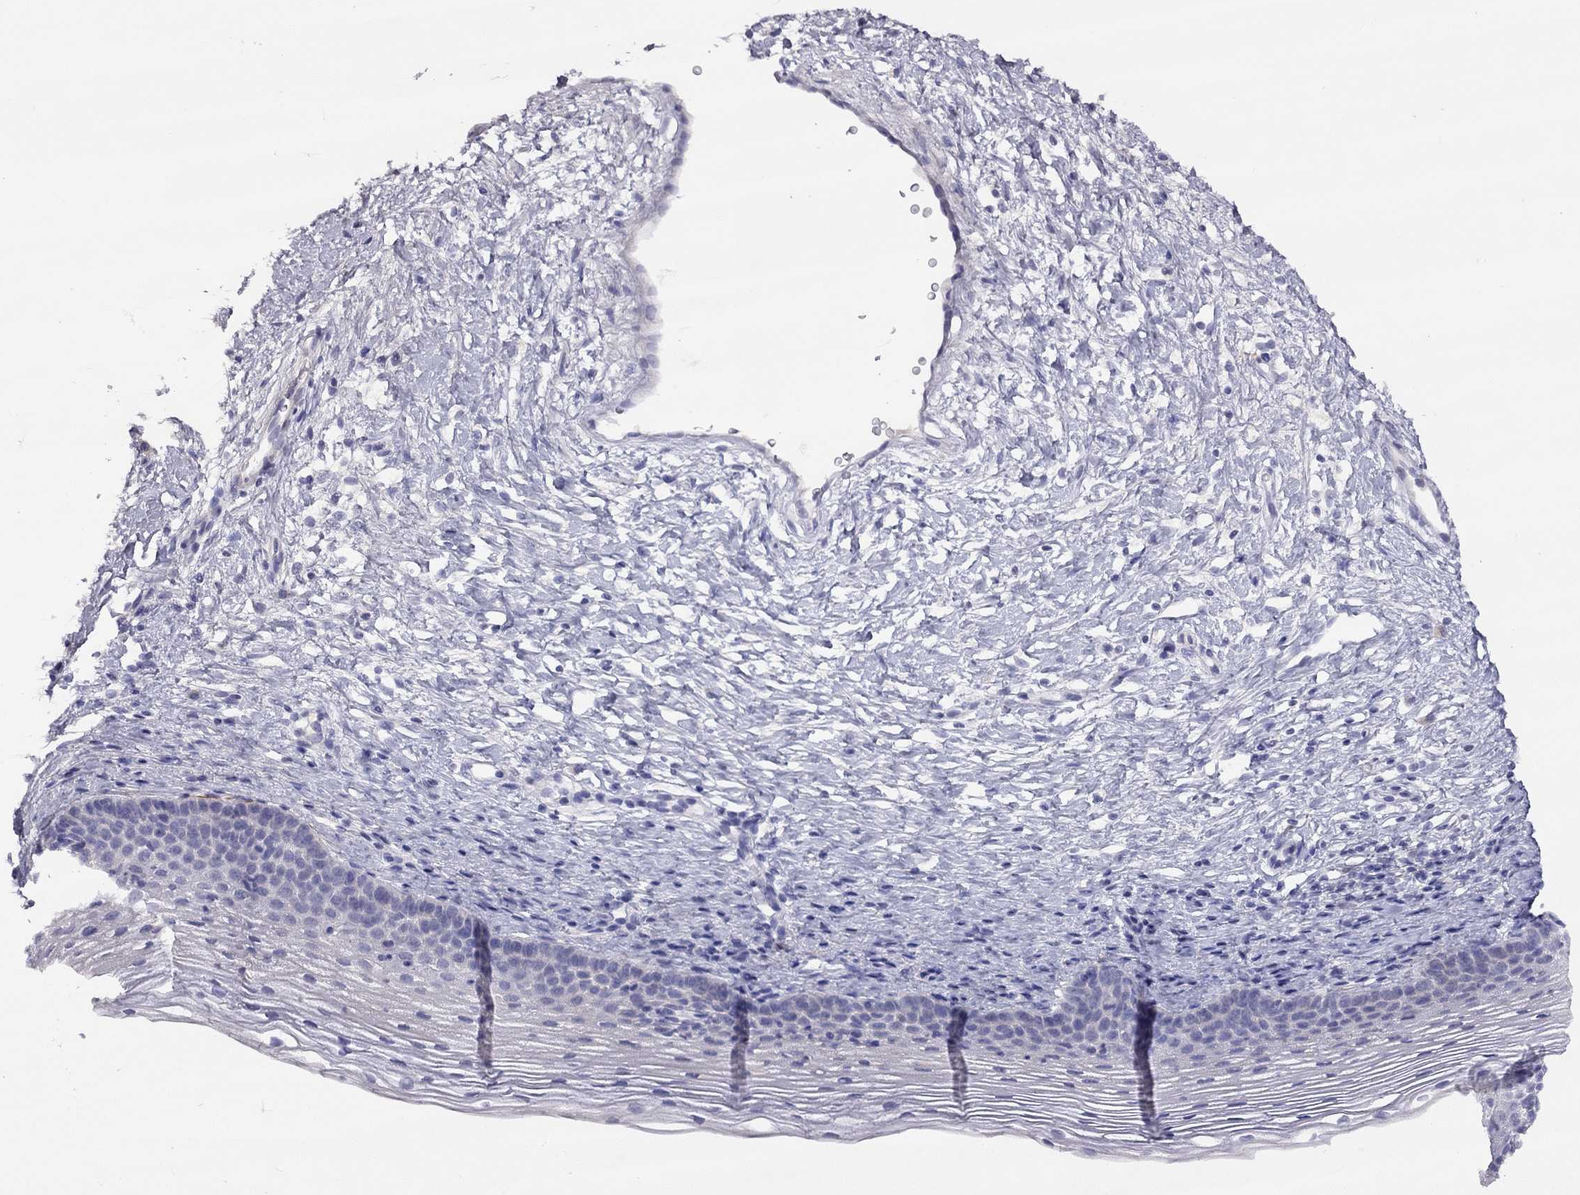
{"staining": {"intensity": "negative", "quantity": "none", "location": "none"}, "tissue": "cervix", "cell_type": "Glandular cells", "image_type": "normal", "snomed": [{"axis": "morphology", "description": "Normal tissue, NOS"}, {"axis": "topography", "description": "Cervix"}], "caption": "Cervix was stained to show a protein in brown. There is no significant staining in glandular cells.", "gene": "CPNE4", "patient": {"sex": "female", "age": 39}}